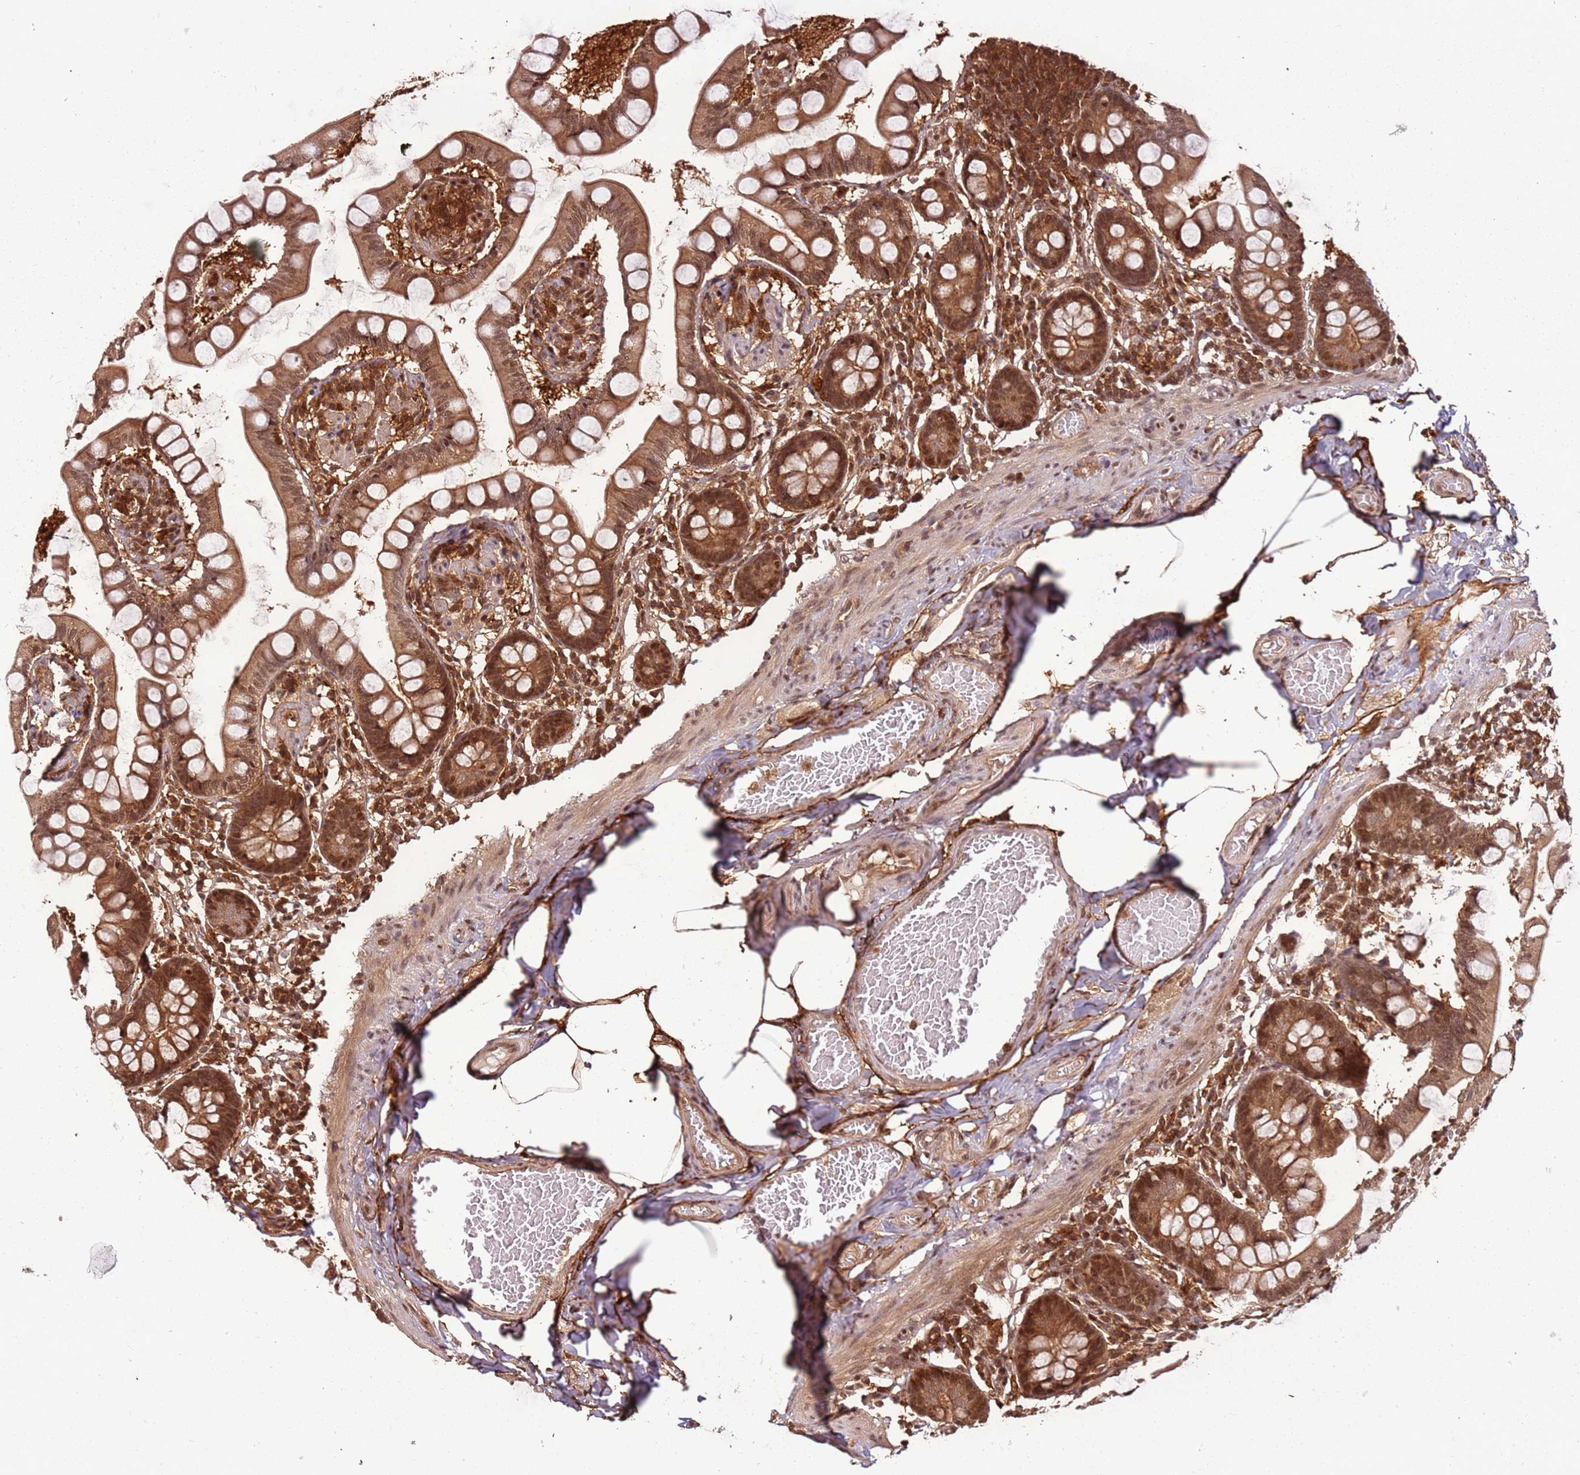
{"staining": {"intensity": "moderate", "quantity": ">75%", "location": "cytoplasmic/membranous,nuclear"}, "tissue": "small intestine", "cell_type": "Glandular cells", "image_type": "normal", "snomed": [{"axis": "morphology", "description": "Normal tissue, NOS"}, {"axis": "topography", "description": "Small intestine"}], "caption": "Immunohistochemical staining of unremarkable small intestine displays medium levels of moderate cytoplasmic/membranous,nuclear staining in about >75% of glandular cells.", "gene": "PGLS", "patient": {"sex": "male", "age": 41}}